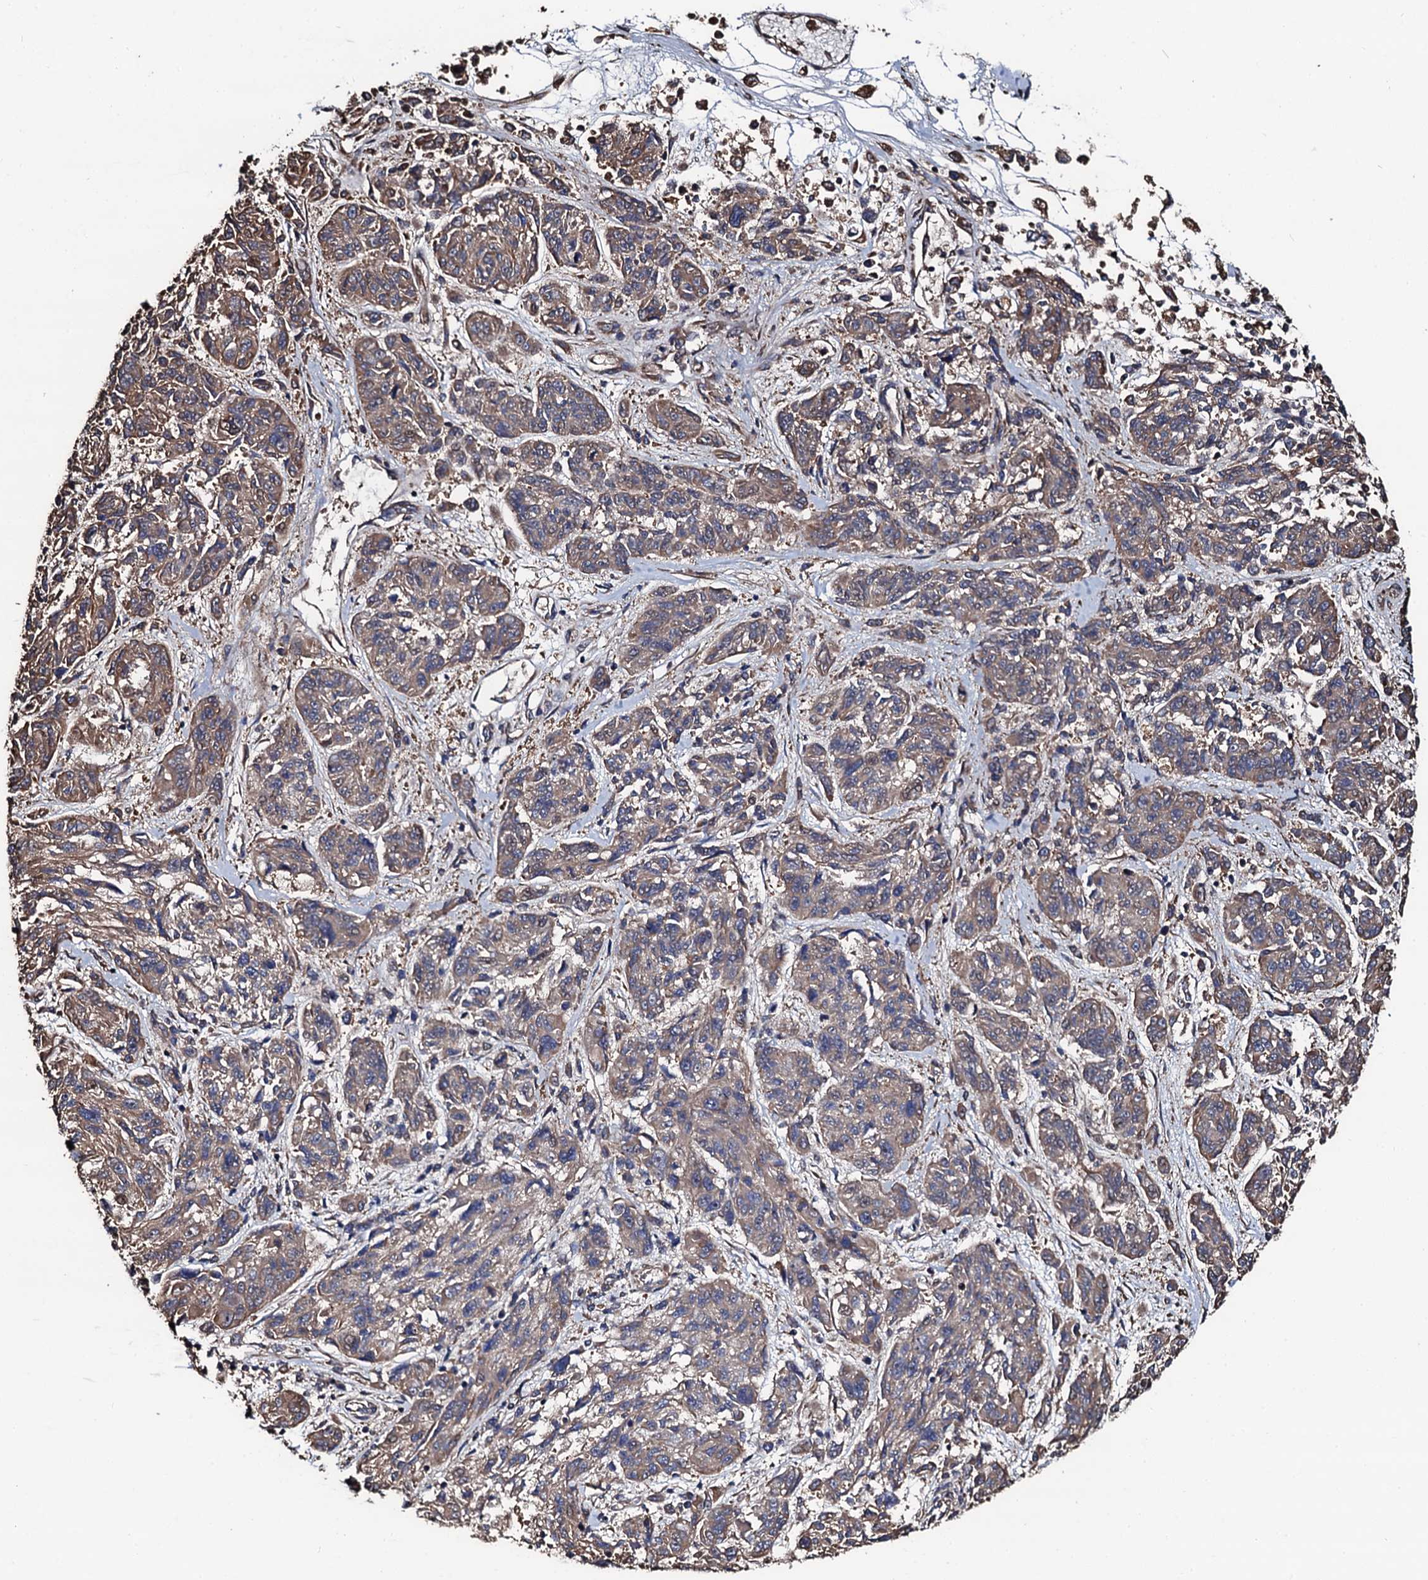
{"staining": {"intensity": "moderate", "quantity": ">75%", "location": "cytoplasmic/membranous"}, "tissue": "melanoma", "cell_type": "Tumor cells", "image_type": "cancer", "snomed": [{"axis": "morphology", "description": "Malignant melanoma, NOS"}, {"axis": "topography", "description": "Skin"}], "caption": "Immunohistochemical staining of malignant melanoma exhibits moderate cytoplasmic/membranous protein staining in approximately >75% of tumor cells.", "gene": "CKAP5", "patient": {"sex": "male", "age": 53}}